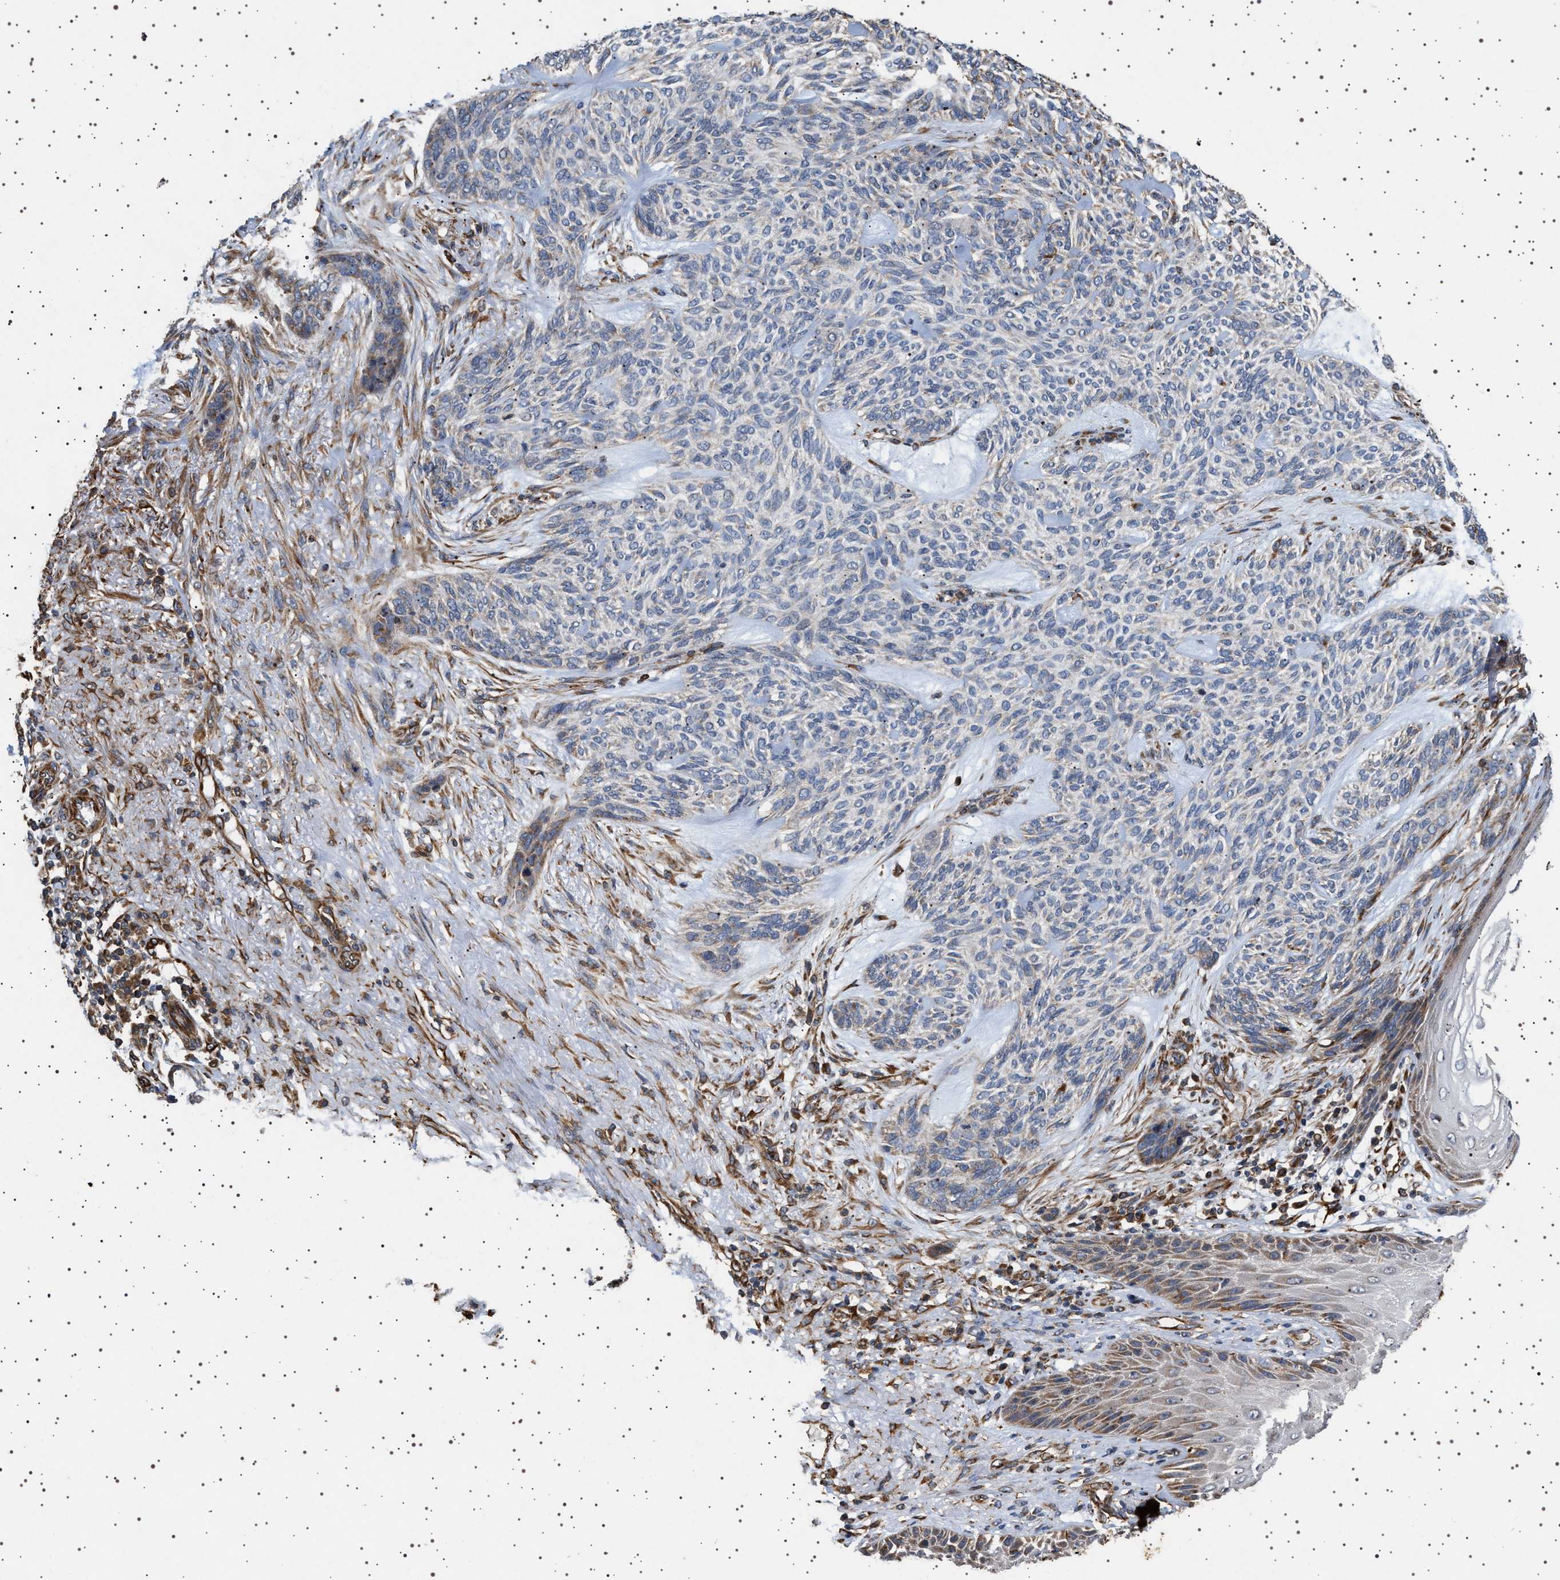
{"staining": {"intensity": "weak", "quantity": "<25%", "location": "cytoplasmic/membranous"}, "tissue": "skin cancer", "cell_type": "Tumor cells", "image_type": "cancer", "snomed": [{"axis": "morphology", "description": "Basal cell carcinoma"}, {"axis": "topography", "description": "Skin"}], "caption": "Tumor cells show no significant staining in skin cancer. (Immunohistochemistry (ihc), brightfield microscopy, high magnification).", "gene": "TRUB2", "patient": {"sex": "male", "age": 55}}